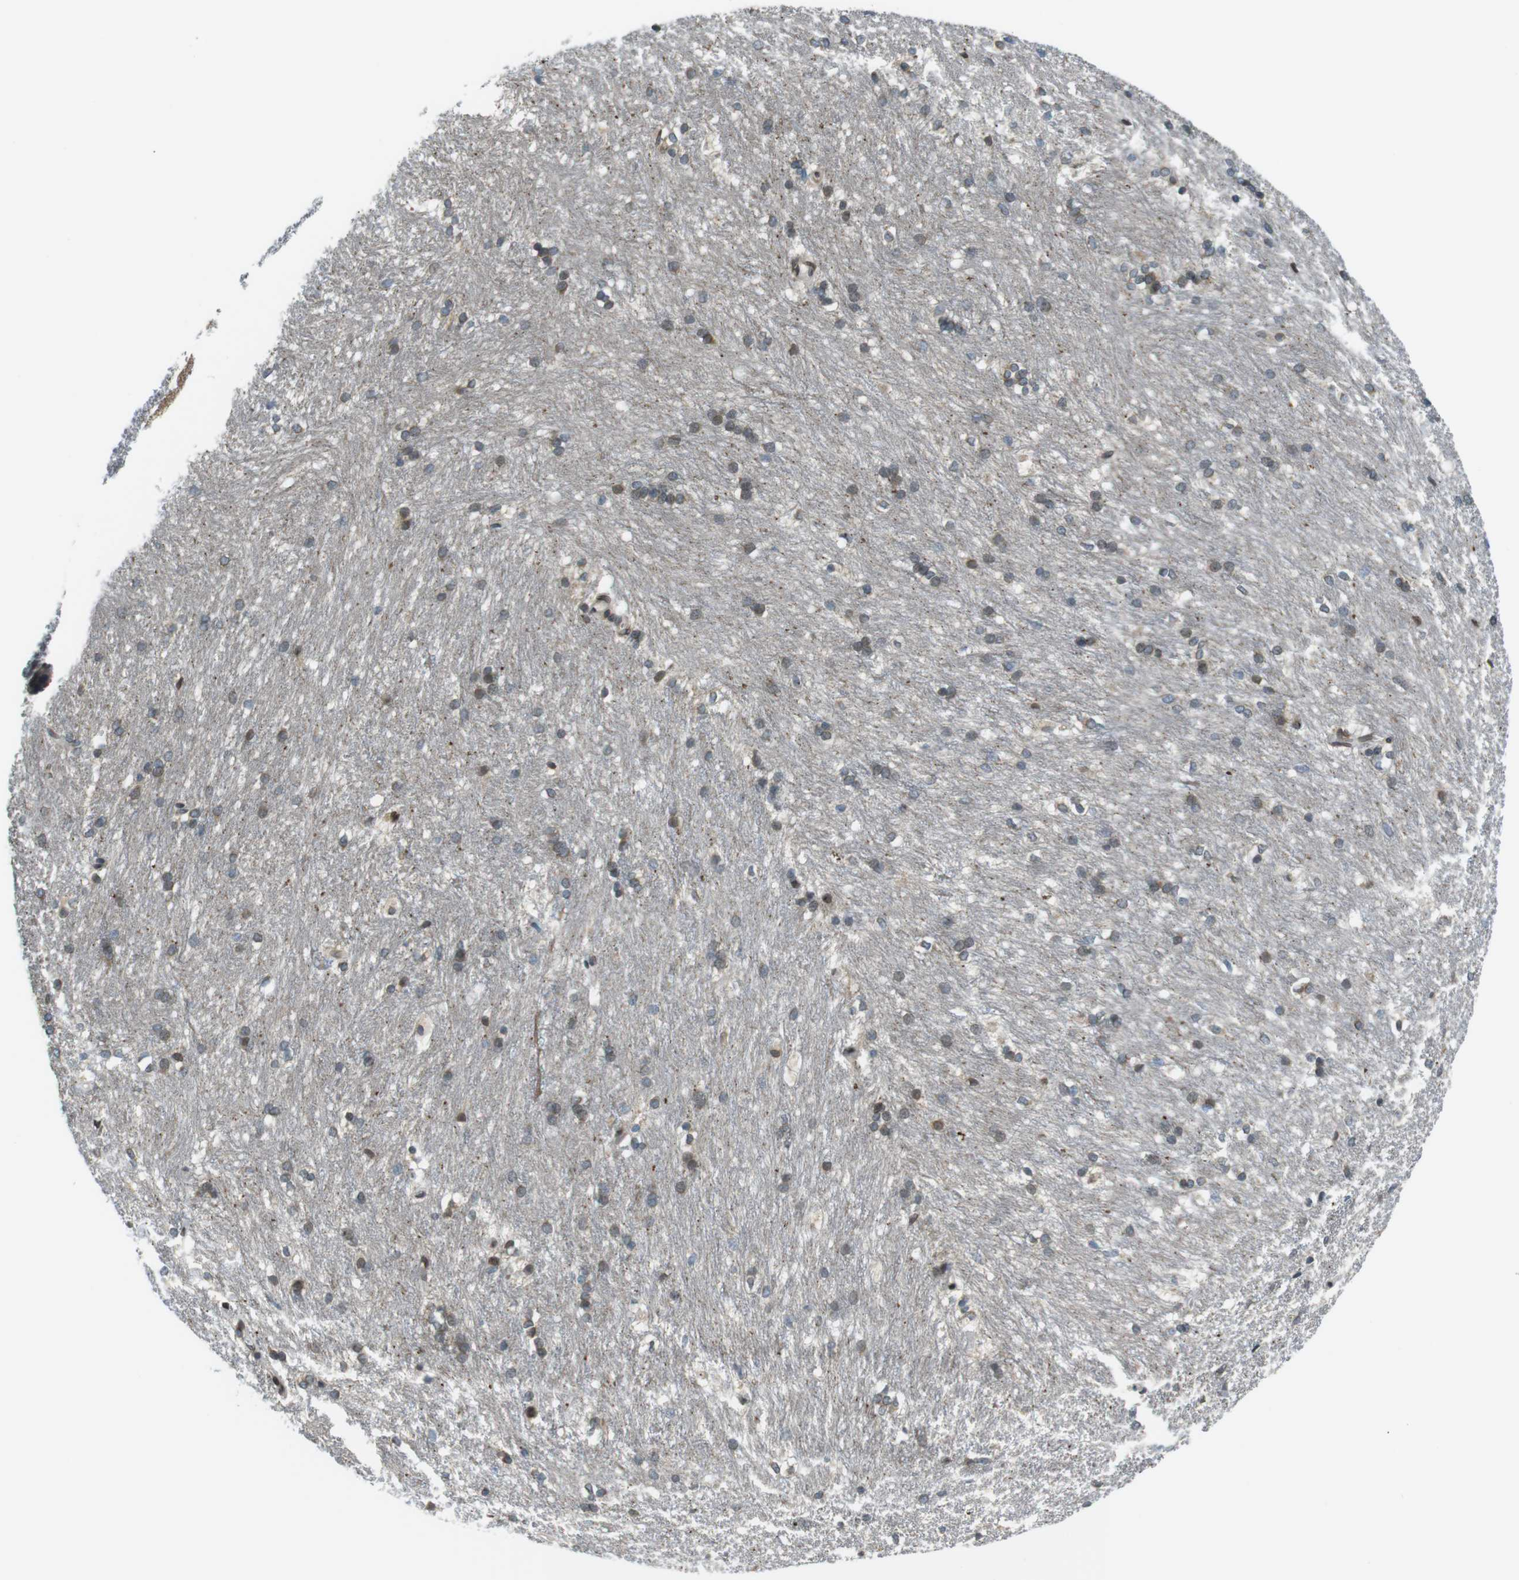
{"staining": {"intensity": "weak", "quantity": "<25%", "location": "cytoplasmic/membranous,nuclear"}, "tissue": "caudate", "cell_type": "Glial cells", "image_type": "normal", "snomed": [{"axis": "morphology", "description": "Normal tissue, NOS"}, {"axis": "topography", "description": "Lateral ventricle wall"}], "caption": "A photomicrograph of human caudate is negative for staining in glial cells. (Brightfield microscopy of DAB (3,3'-diaminobenzidine) IHC at high magnification).", "gene": "TMX4", "patient": {"sex": "female", "age": 19}}